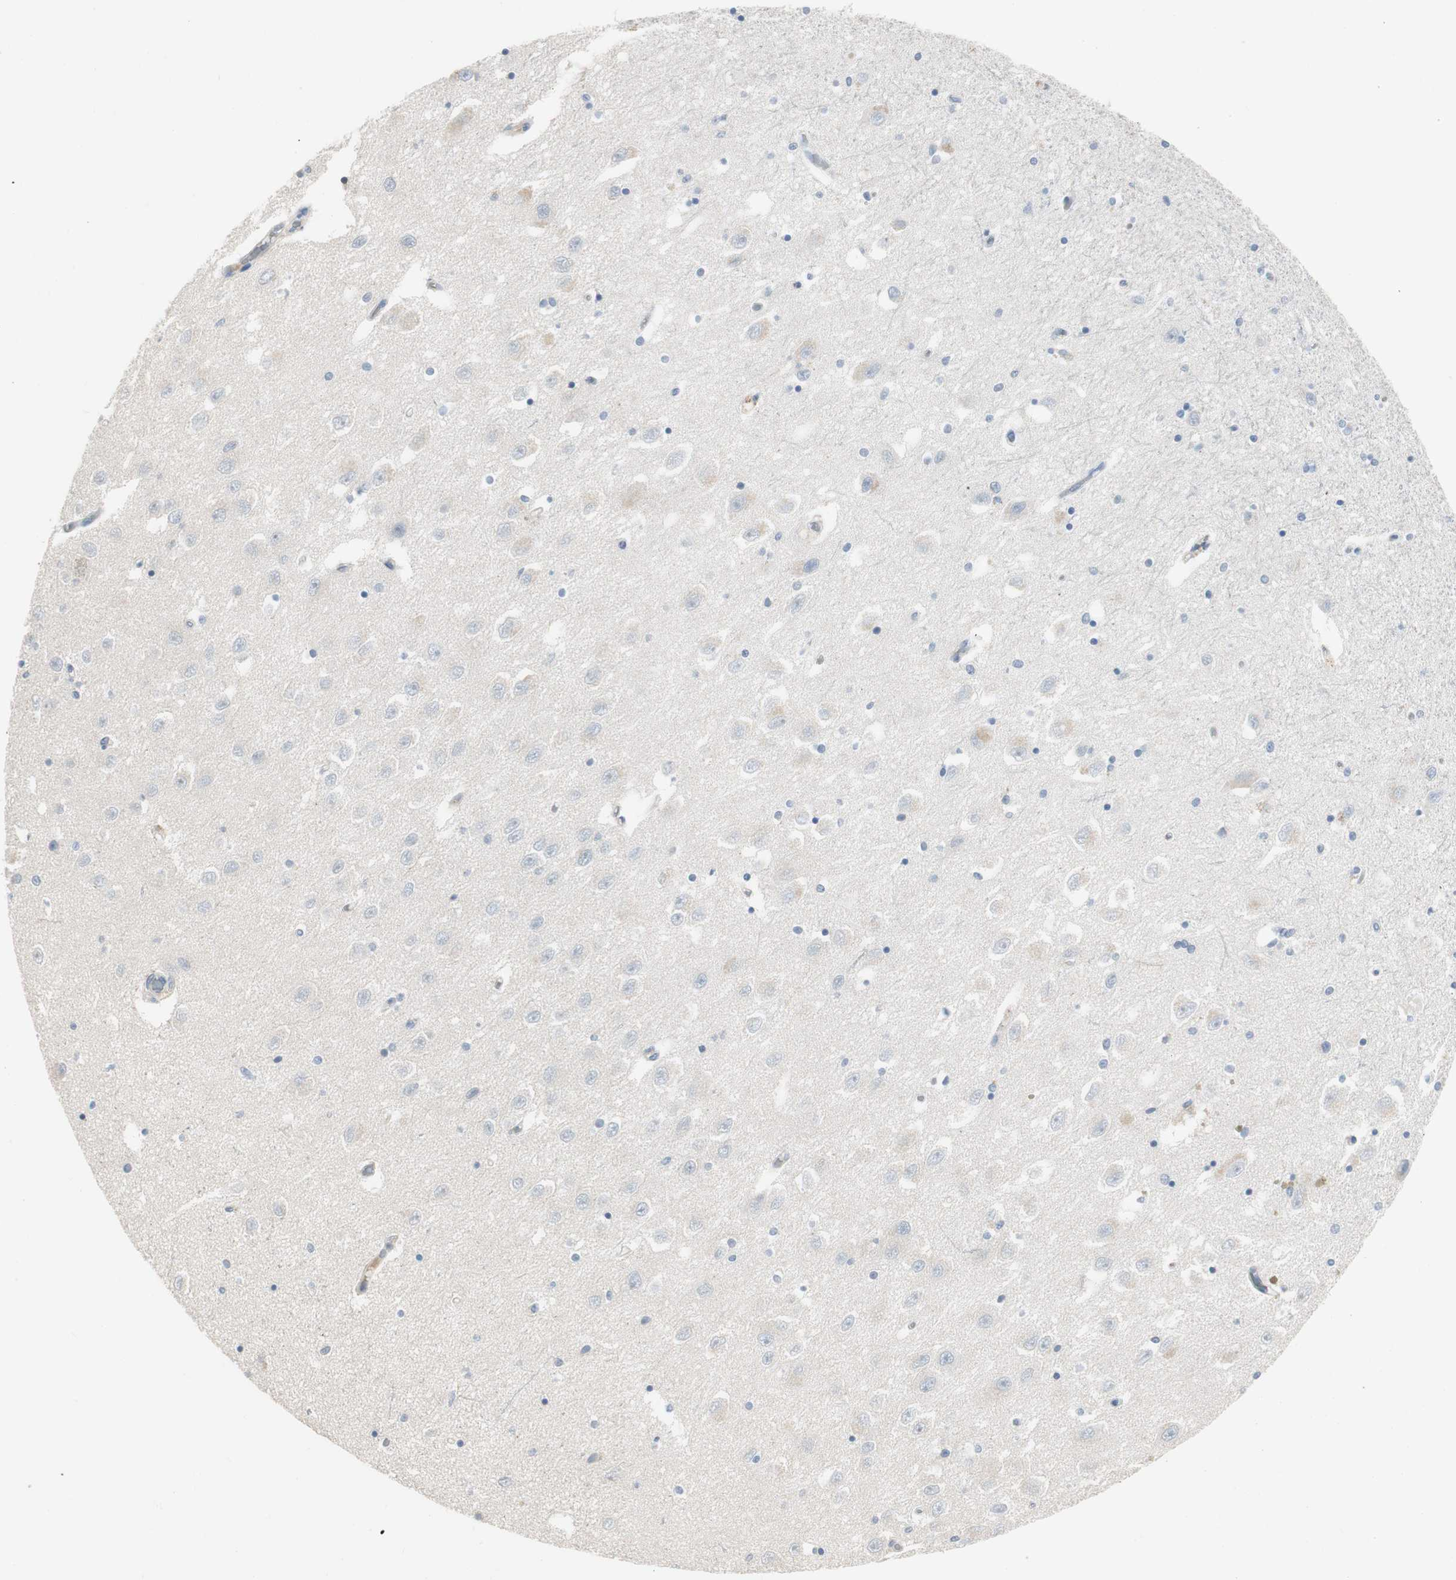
{"staining": {"intensity": "negative", "quantity": "none", "location": "none"}, "tissue": "hippocampus", "cell_type": "Glial cells", "image_type": "normal", "snomed": [{"axis": "morphology", "description": "Normal tissue, NOS"}, {"axis": "topography", "description": "Hippocampus"}], "caption": "Immunohistochemistry (IHC) of unremarkable hippocampus displays no staining in glial cells.", "gene": "SPINK4", "patient": {"sex": "female", "age": 54}}